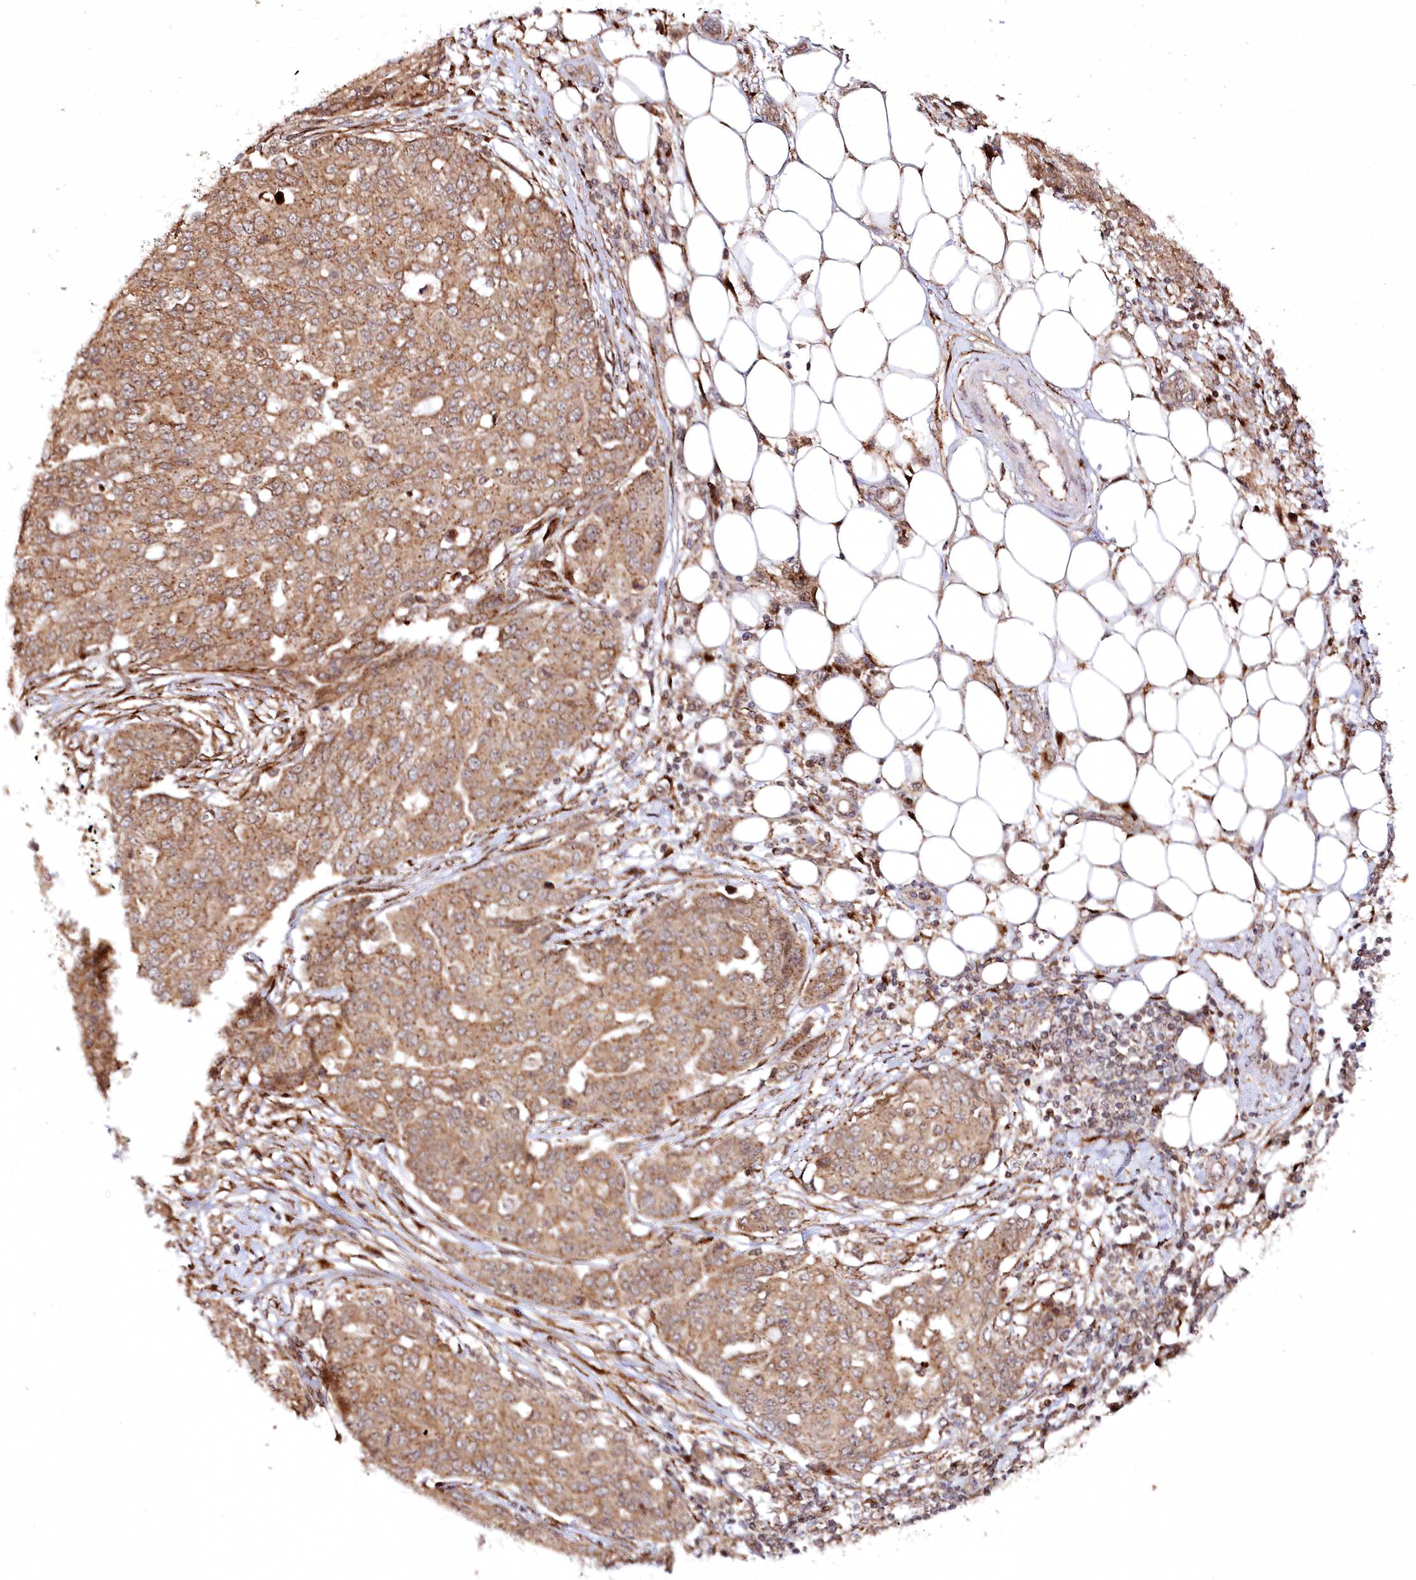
{"staining": {"intensity": "moderate", "quantity": ">75%", "location": "cytoplasmic/membranous"}, "tissue": "ovarian cancer", "cell_type": "Tumor cells", "image_type": "cancer", "snomed": [{"axis": "morphology", "description": "Cystadenocarcinoma, serous, NOS"}, {"axis": "topography", "description": "Soft tissue"}, {"axis": "topography", "description": "Ovary"}], "caption": "Tumor cells reveal moderate cytoplasmic/membranous expression in approximately >75% of cells in serous cystadenocarcinoma (ovarian). (brown staining indicates protein expression, while blue staining denotes nuclei).", "gene": "COPG1", "patient": {"sex": "female", "age": 57}}